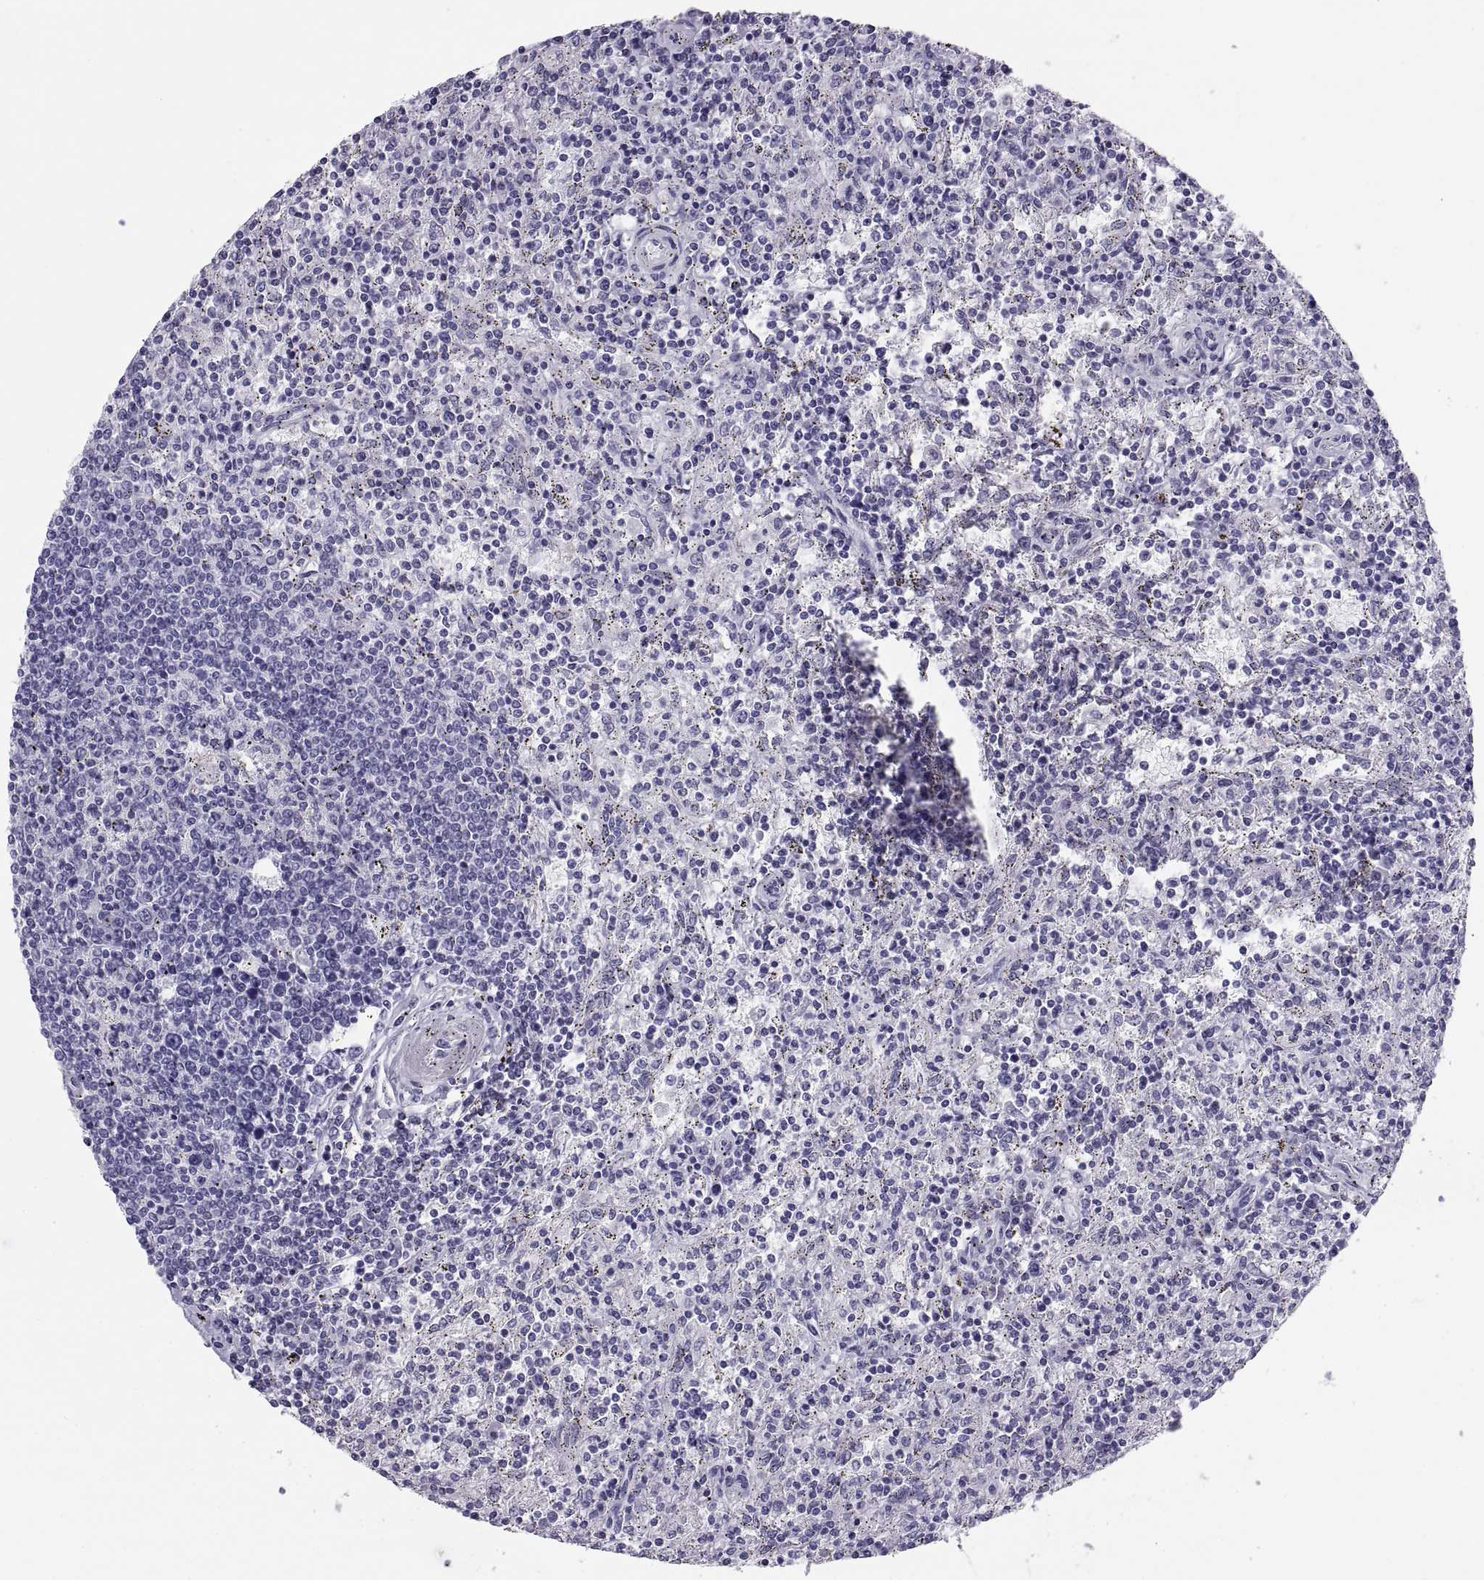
{"staining": {"intensity": "negative", "quantity": "none", "location": "none"}, "tissue": "lymphoma", "cell_type": "Tumor cells", "image_type": "cancer", "snomed": [{"axis": "morphology", "description": "Malignant lymphoma, non-Hodgkin's type, Low grade"}, {"axis": "topography", "description": "Spleen"}], "caption": "DAB (3,3'-diaminobenzidine) immunohistochemical staining of low-grade malignant lymphoma, non-Hodgkin's type exhibits no significant positivity in tumor cells.", "gene": "PAX2", "patient": {"sex": "male", "age": 62}}